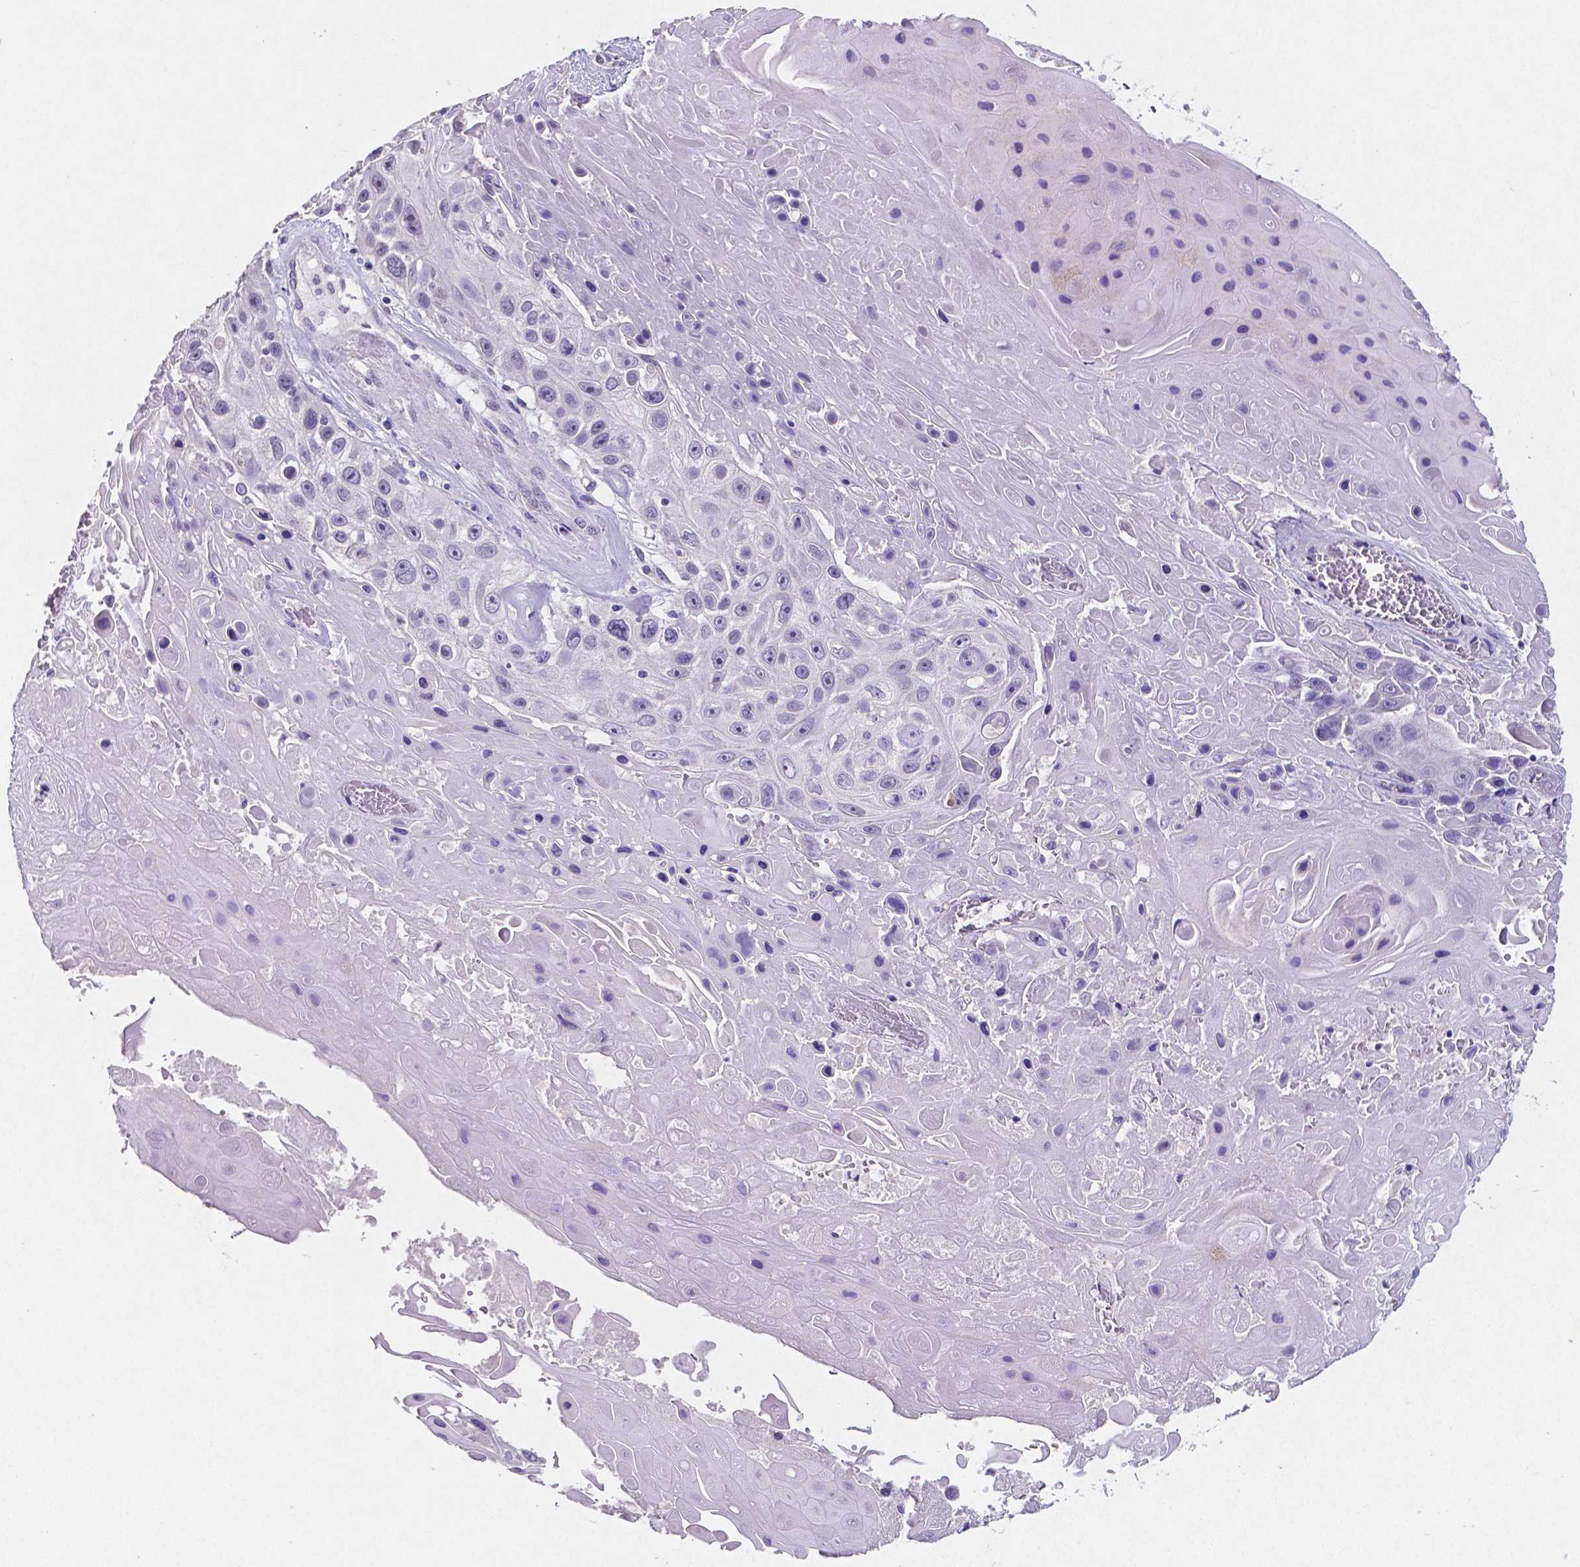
{"staining": {"intensity": "negative", "quantity": "none", "location": "none"}, "tissue": "skin cancer", "cell_type": "Tumor cells", "image_type": "cancer", "snomed": [{"axis": "morphology", "description": "Squamous cell carcinoma, NOS"}, {"axis": "topography", "description": "Skin"}], "caption": "Immunohistochemical staining of skin cancer exhibits no significant staining in tumor cells.", "gene": "SATB2", "patient": {"sex": "male", "age": 82}}